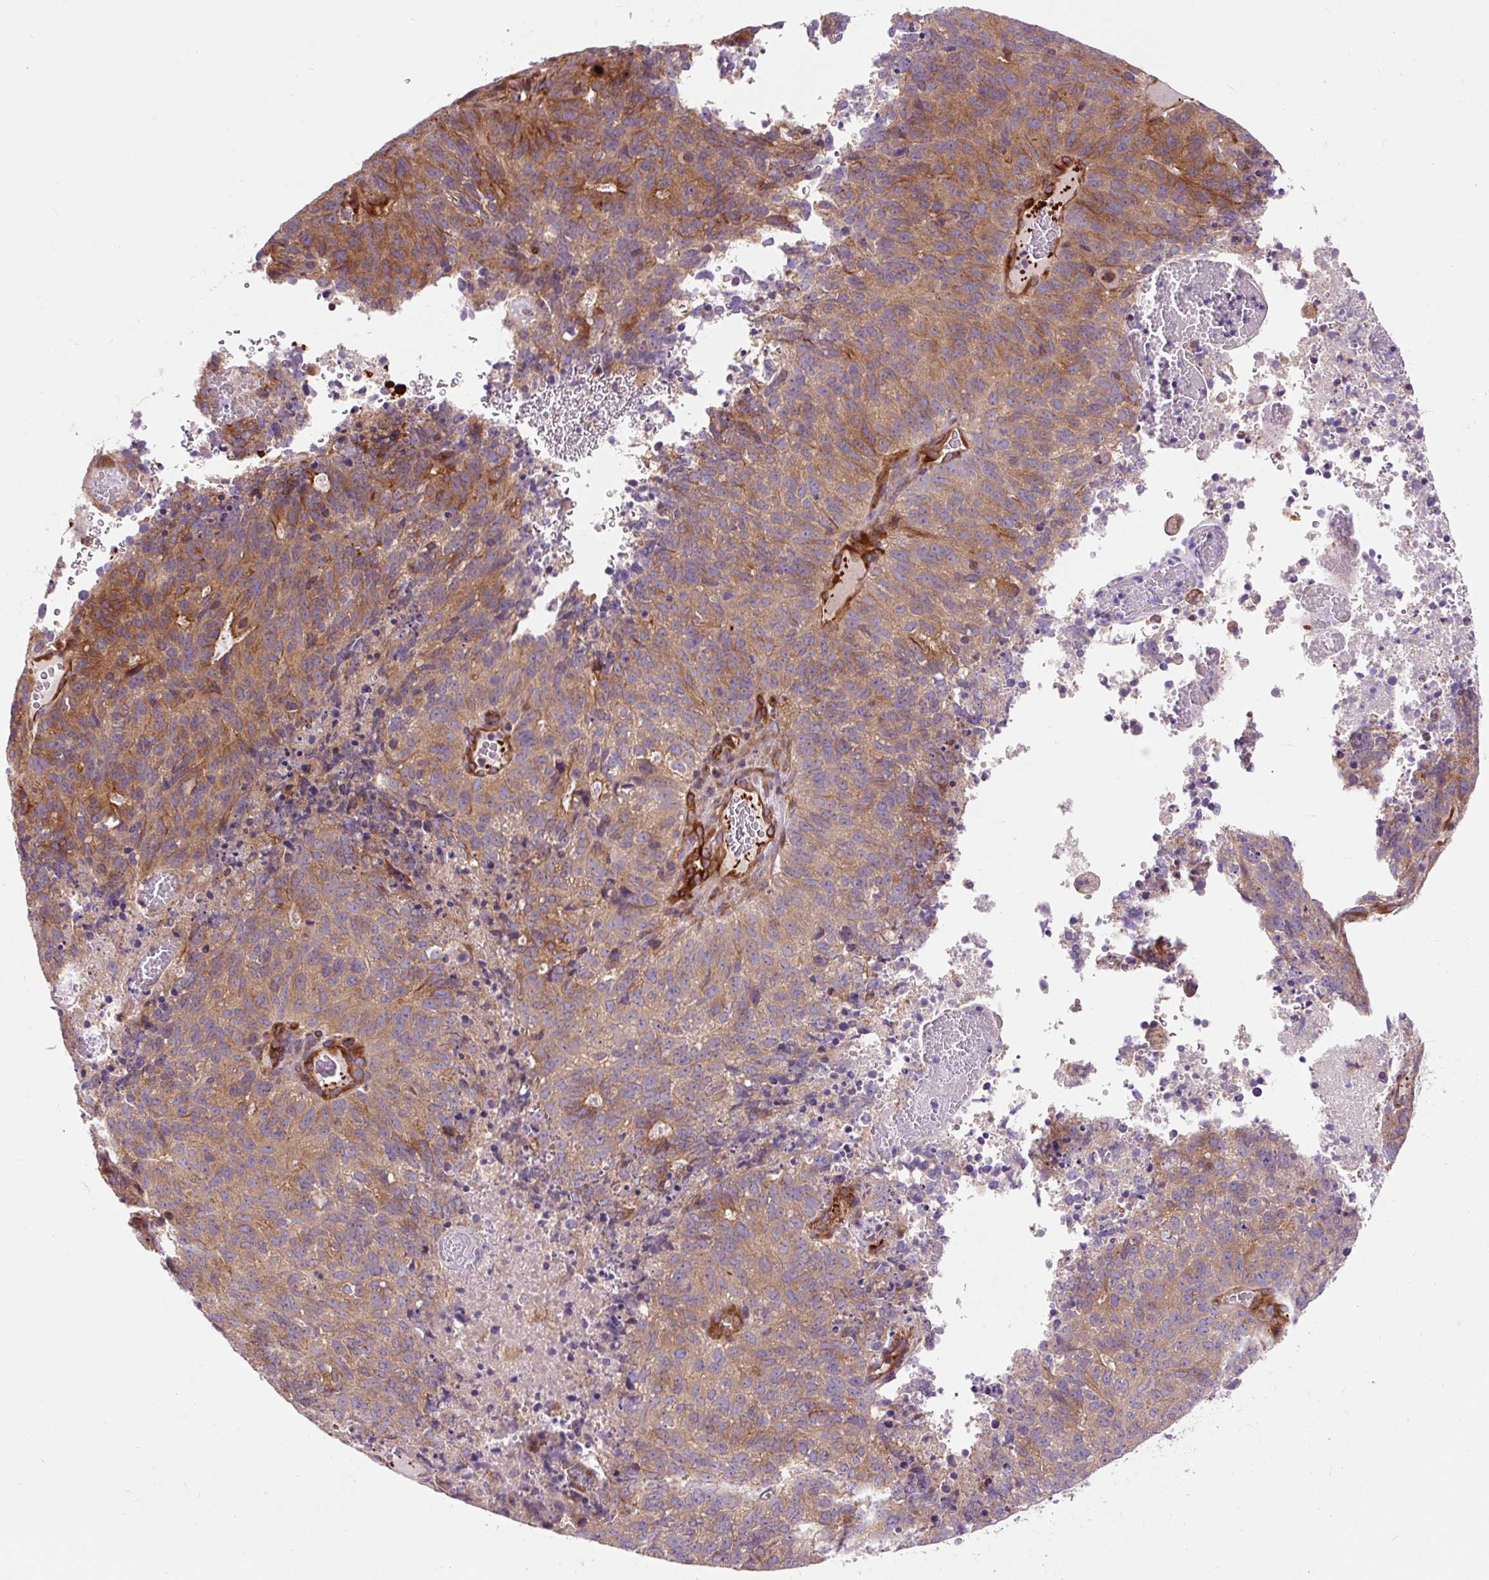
{"staining": {"intensity": "moderate", "quantity": "25%-75%", "location": "cytoplasmic/membranous"}, "tissue": "cervical cancer", "cell_type": "Tumor cells", "image_type": "cancer", "snomed": [{"axis": "morphology", "description": "Adenocarcinoma, NOS"}, {"axis": "topography", "description": "Cervix"}], "caption": "Immunohistochemical staining of cervical cancer (adenocarcinoma) demonstrates medium levels of moderate cytoplasmic/membranous staining in approximately 25%-75% of tumor cells.", "gene": "PCDHGB3", "patient": {"sex": "female", "age": 38}}